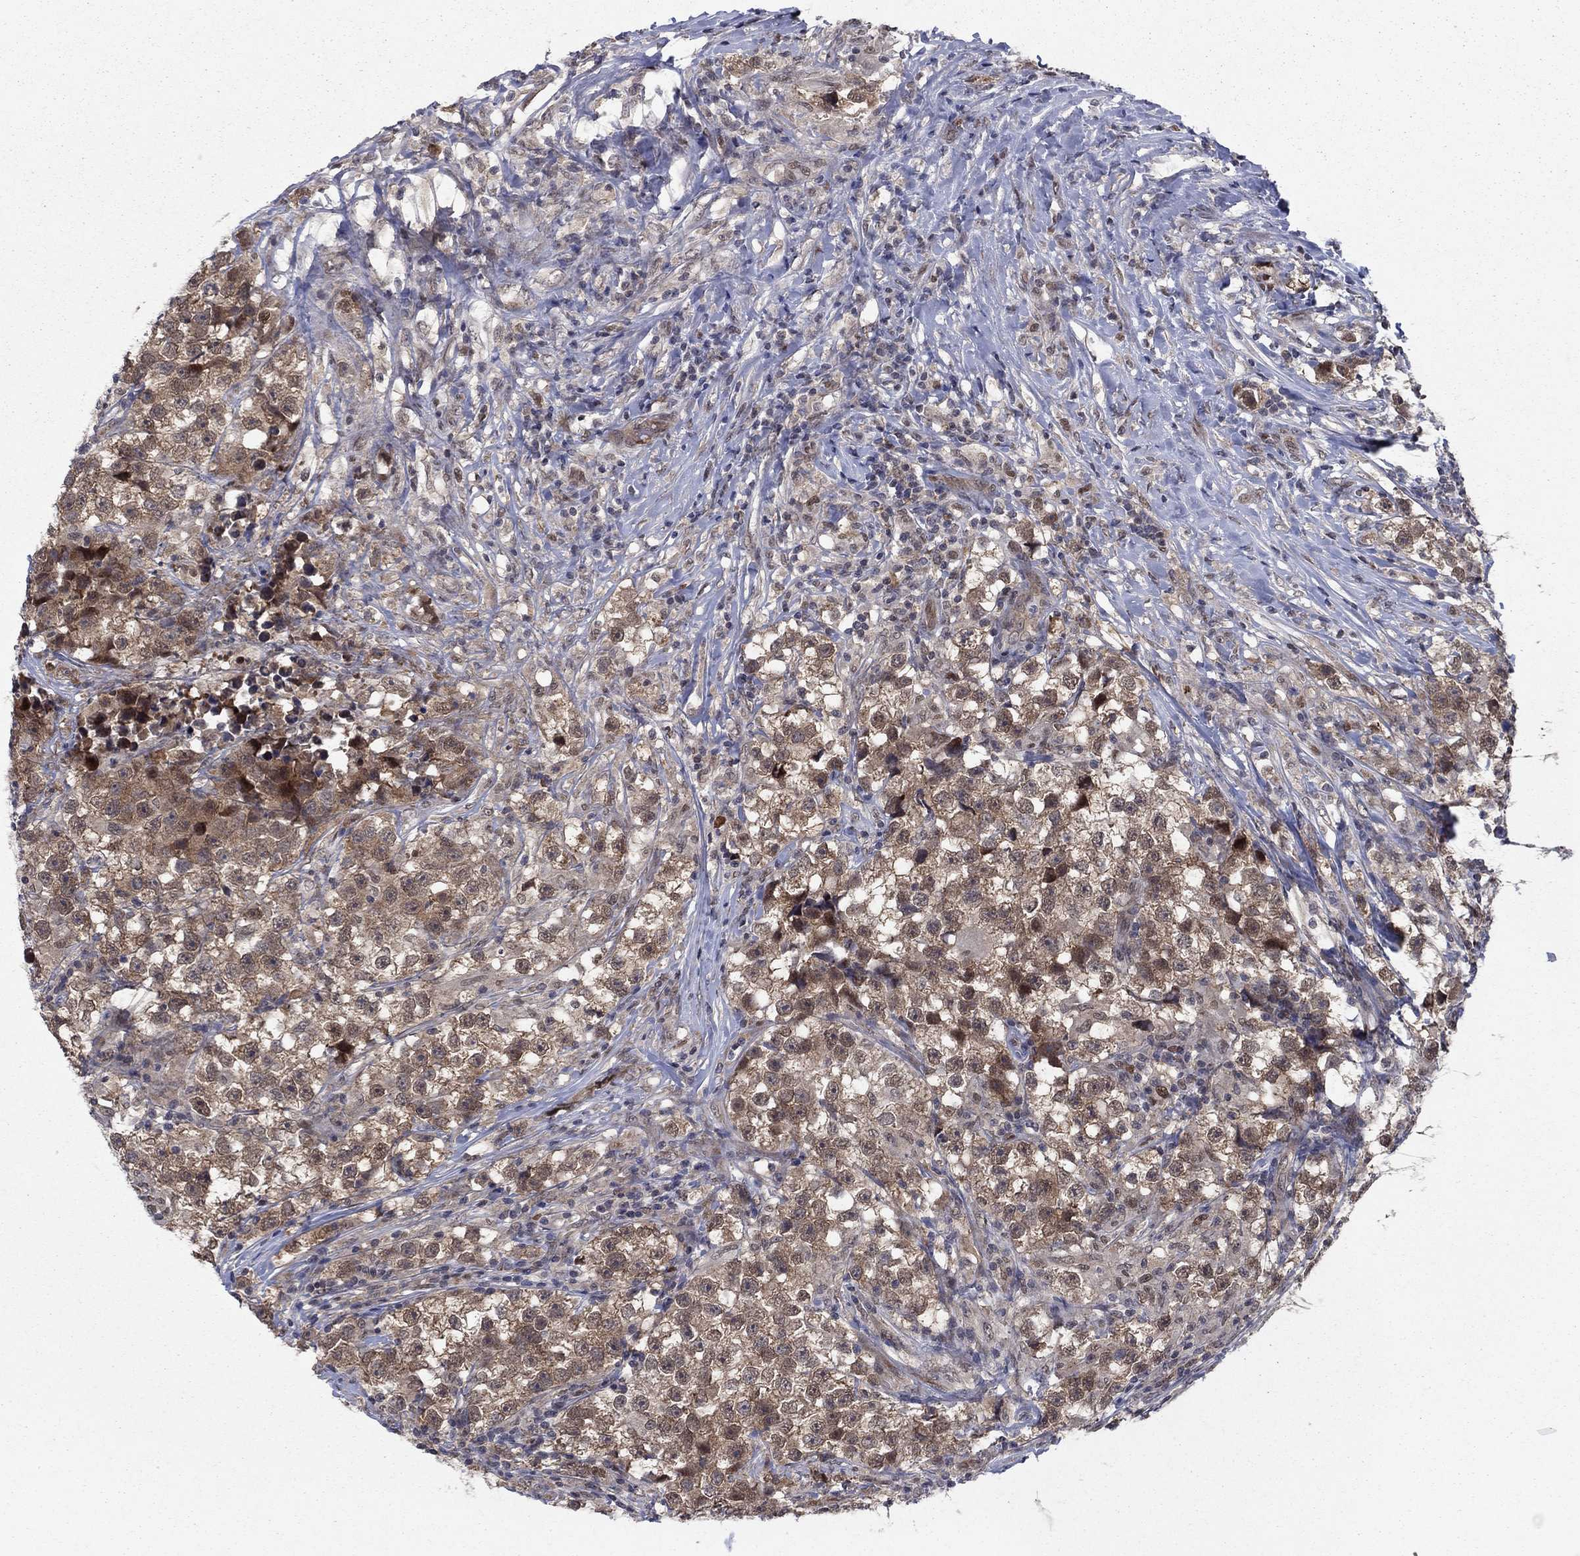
{"staining": {"intensity": "moderate", "quantity": ">75%", "location": "cytoplasmic/membranous"}, "tissue": "testis cancer", "cell_type": "Tumor cells", "image_type": "cancer", "snomed": [{"axis": "morphology", "description": "Seminoma, NOS"}, {"axis": "topography", "description": "Testis"}], "caption": "Seminoma (testis) stained for a protein (brown) demonstrates moderate cytoplasmic/membranous positive expression in about >75% of tumor cells.", "gene": "PSMC1", "patient": {"sex": "male", "age": 46}}